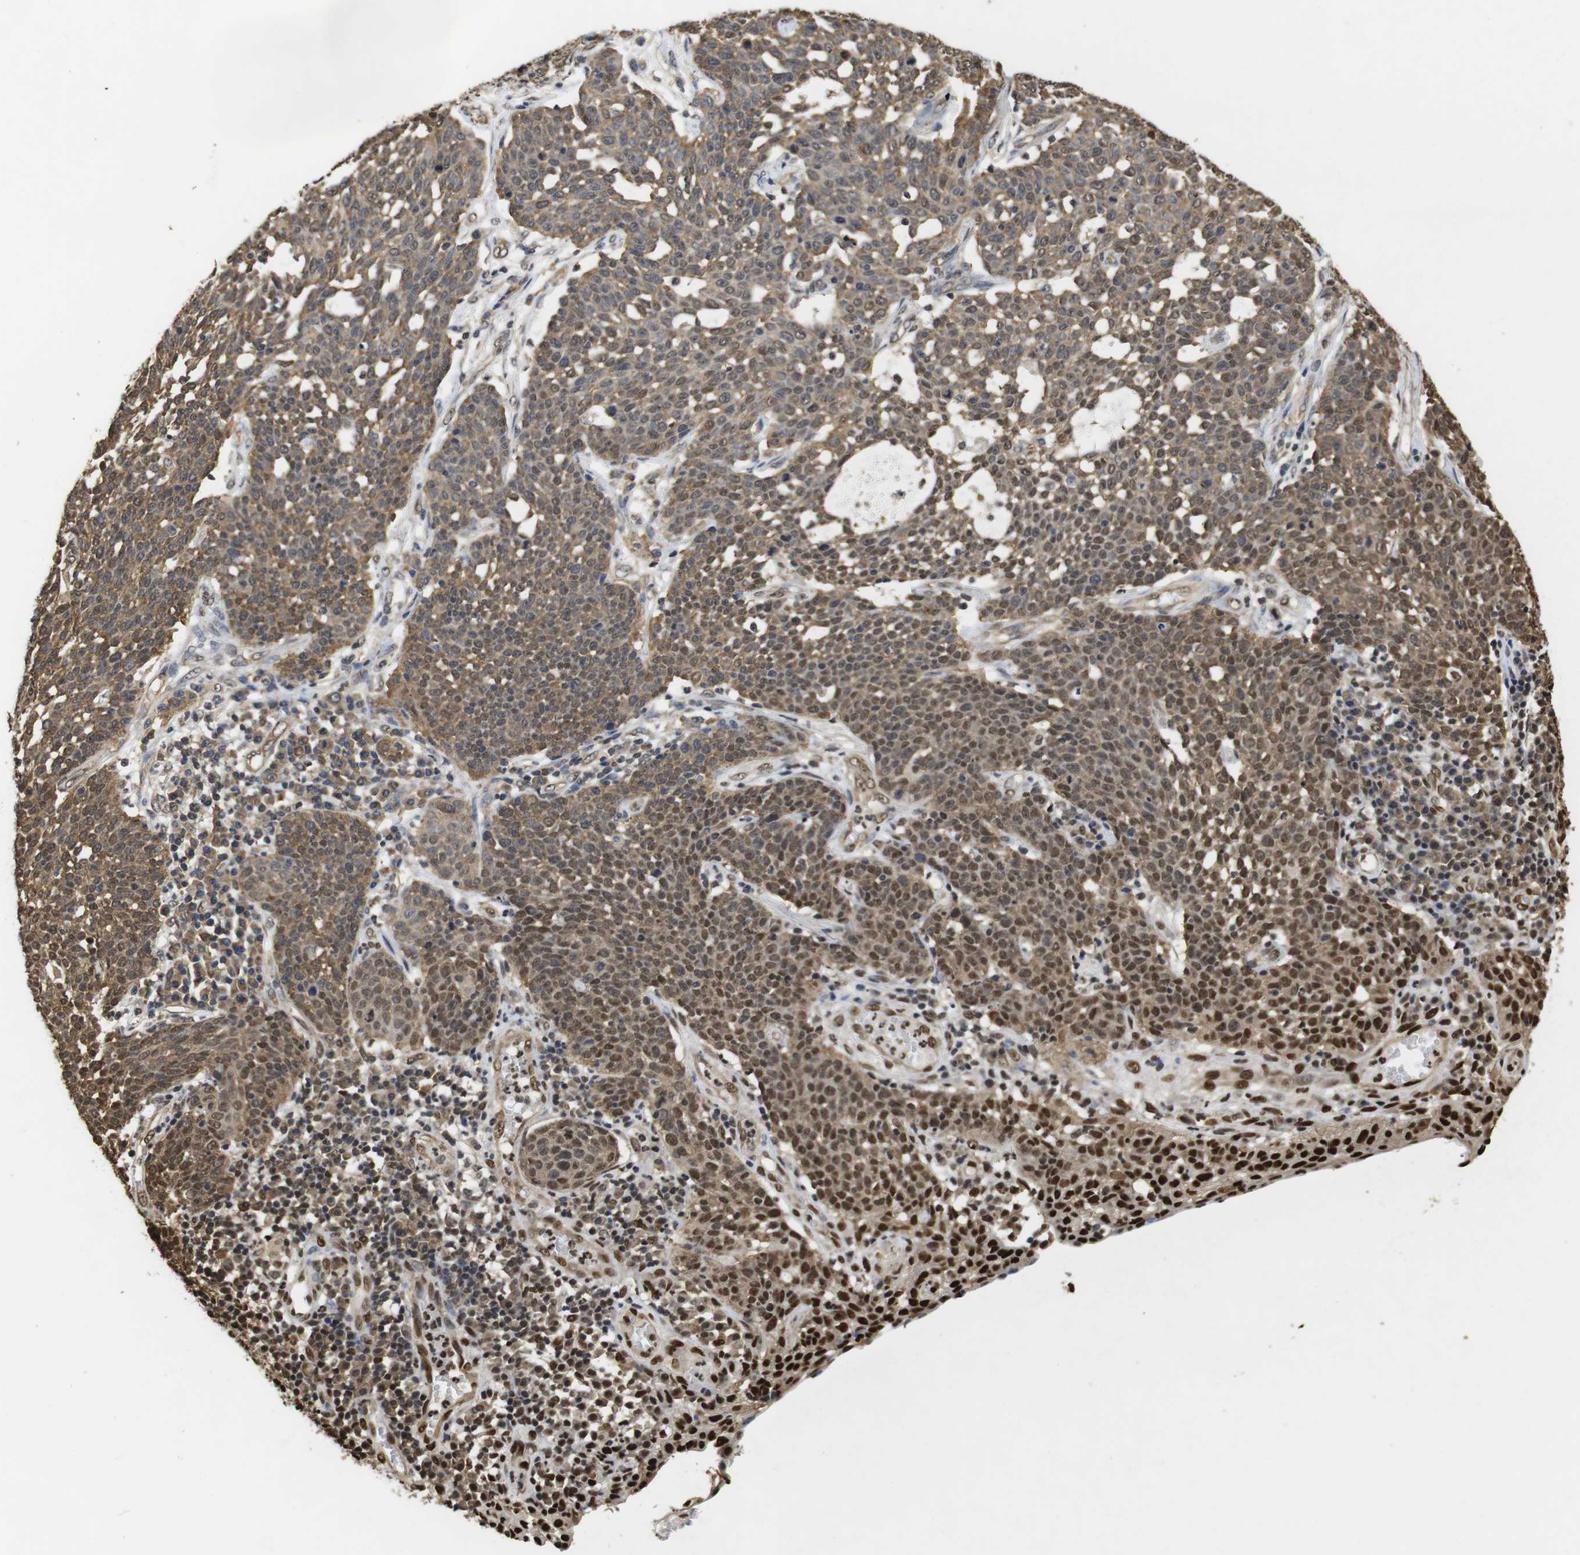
{"staining": {"intensity": "moderate", "quantity": ">75%", "location": "cytoplasmic/membranous,nuclear"}, "tissue": "cervical cancer", "cell_type": "Tumor cells", "image_type": "cancer", "snomed": [{"axis": "morphology", "description": "Squamous cell carcinoma, NOS"}, {"axis": "topography", "description": "Cervix"}], "caption": "Immunohistochemical staining of human cervical squamous cell carcinoma exhibits medium levels of moderate cytoplasmic/membranous and nuclear protein staining in about >75% of tumor cells.", "gene": "SUMO3", "patient": {"sex": "female", "age": 34}}